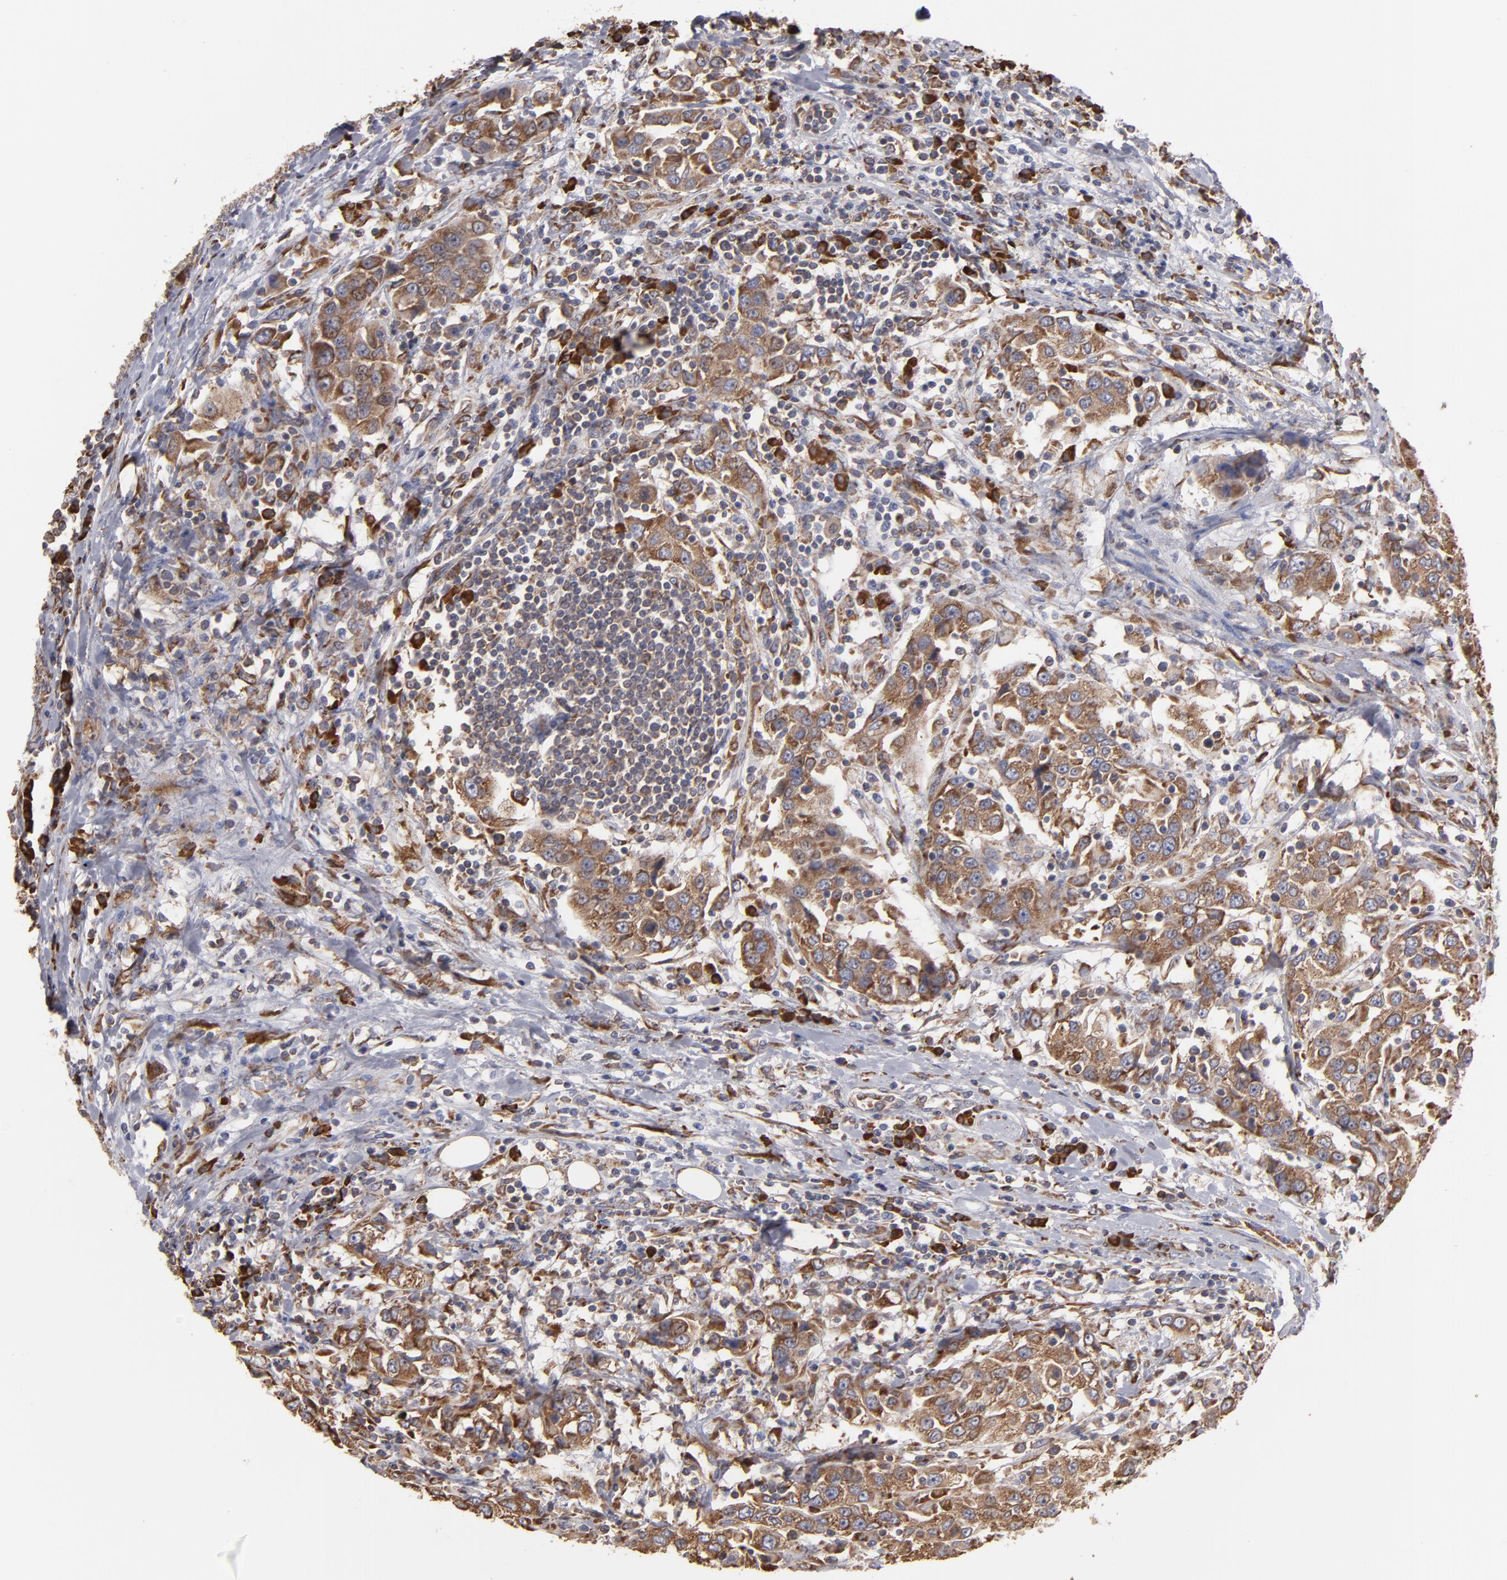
{"staining": {"intensity": "moderate", "quantity": ">75%", "location": "cytoplasmic/membranous"}, "tissue": "urothelial cancer", "cell_type": "Tumor cells", "image_type": "cancer", "snomed": [{"axis": "morphology", "description": "Urothelial carcinoma, High grade"}, {"axis": "topography", "description": "Urinary bladder"}], "caption": "IHC image of neoplastic tissue: human high-grade urothelial carcinoma stained using IHC demonstrates medium levels of moderate protein expression localized specifically in the cytoplasmic/membranous of tumor cells, appearing as a cytoplasmic/membranous brown color.", "gene": "SND1", "patient": {"sex": "female", "age": 80}}